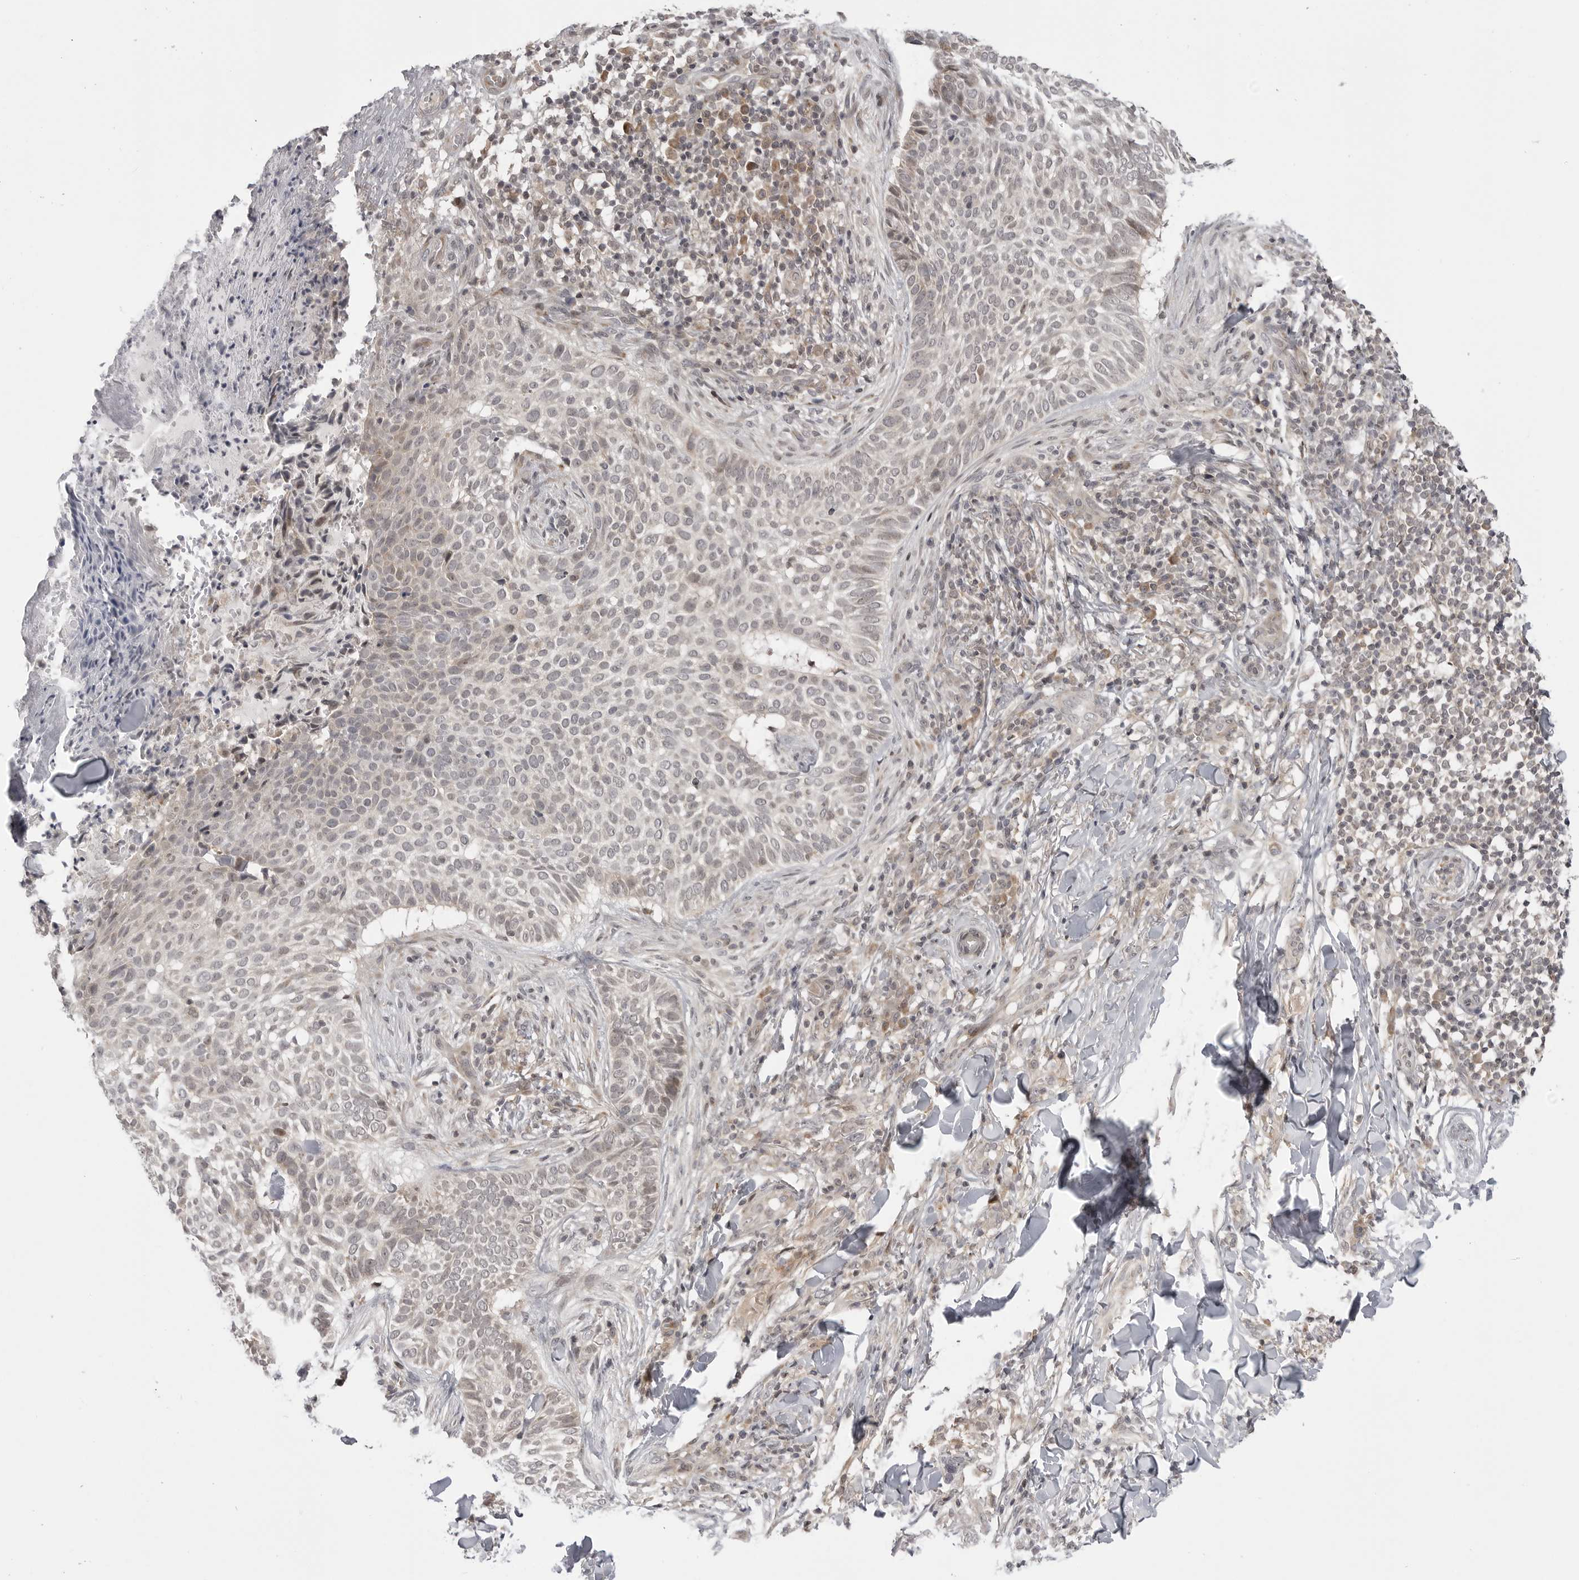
{"staining": {"intensity": "weak", "quantity": "<25%", "location": "cytoplasmic/membranous"}, "tissue": "skin cancer", "cell_type": "Tumor cells", "image_type": "cancer", "snomed": [{"axis": "morphology", "description": "Normal tissue, NOS"}, {"axis": "morphology", "description": "Basal cell carcinoma"}, {"axis": "topography", "description": "Skin"}], "caption": "Immunohistochemical staining of human skin cancer (basal cell carcinoma) reveals no significant staining in tumor cells. Brightfield microscopy of IHC stained with DAB (brown) and hematoxylin (blue), captured at high magnification.", "gene": "PTK2B", "patient": {"sex": "male", "age": 67}}